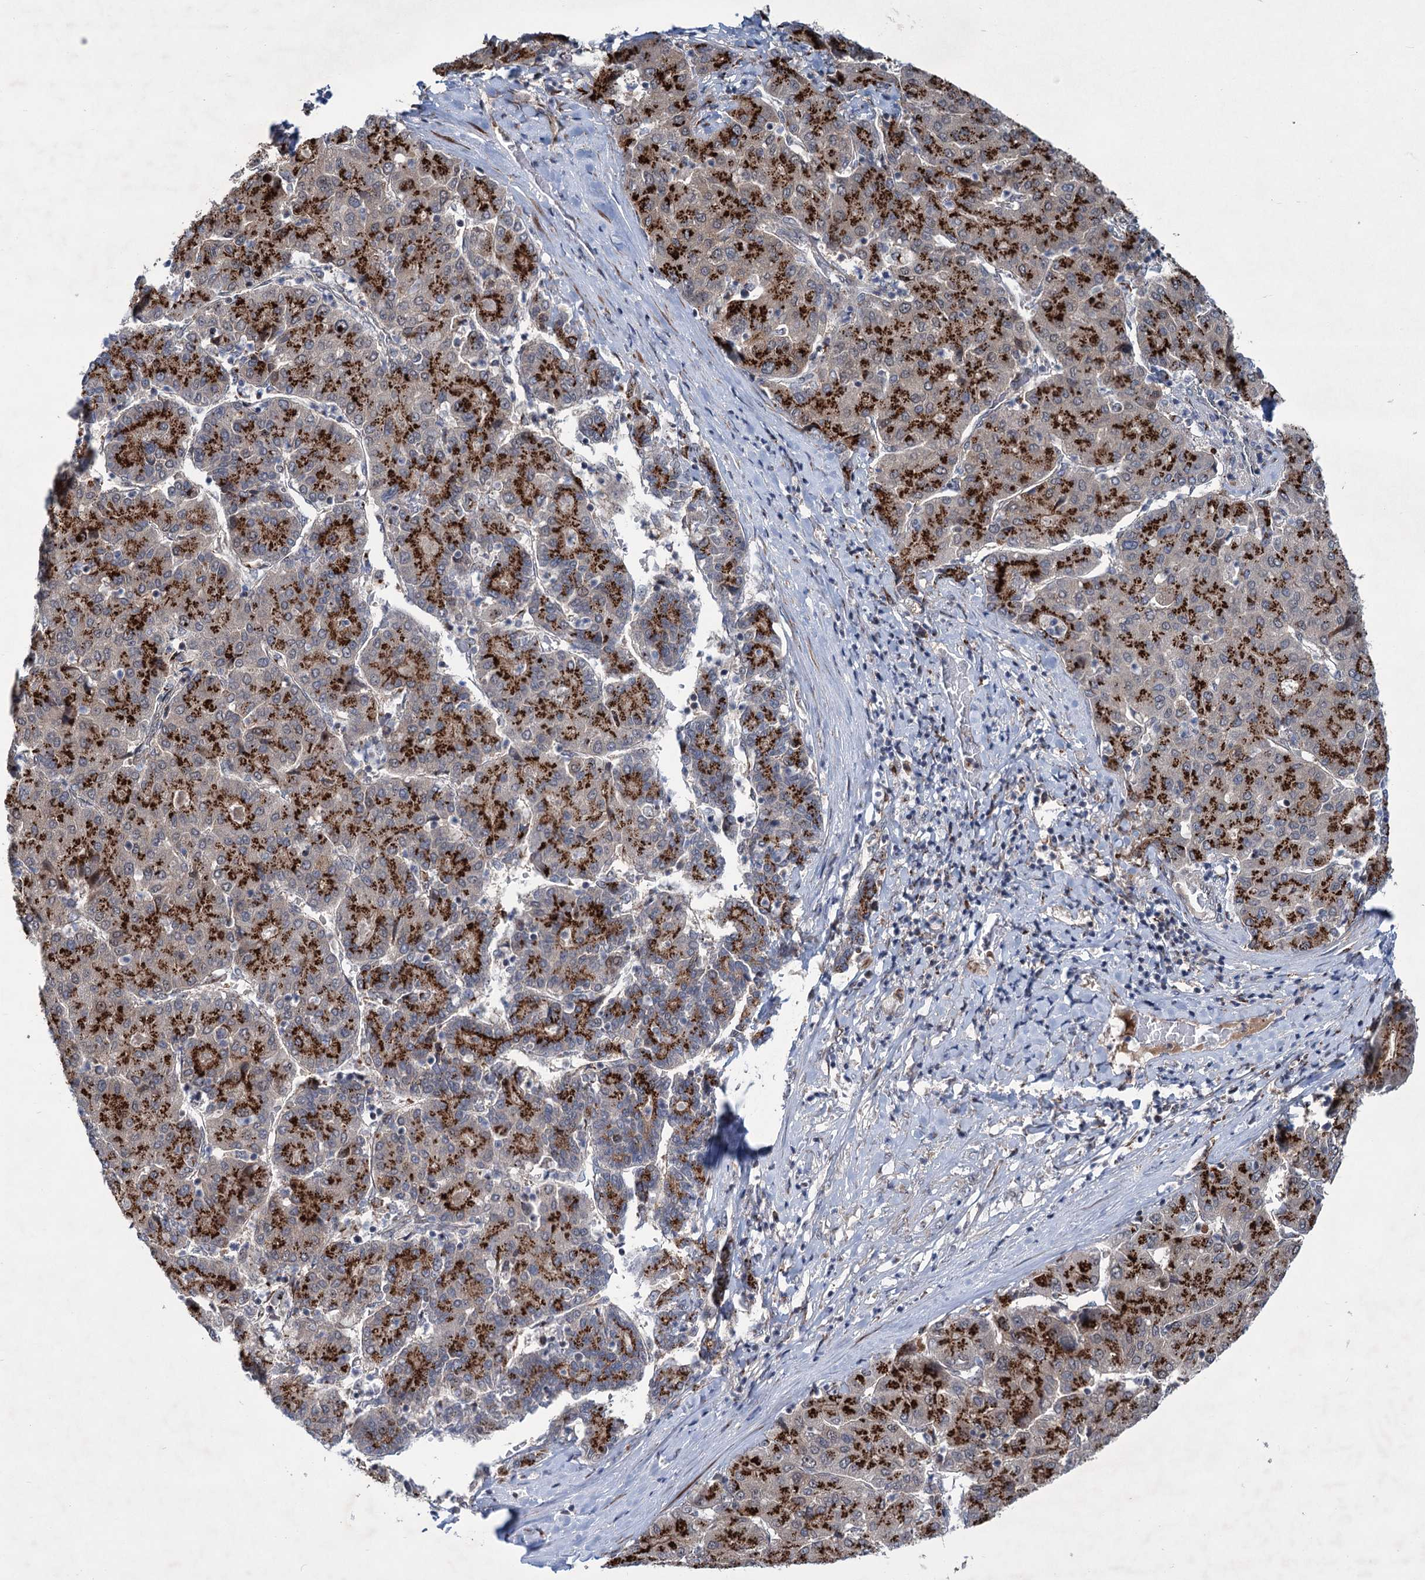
{"staining": {"intensity": "strong", "quantity": ">75%", "location": "cytoplasmic/membranous"}, "tissue": "liver cancer", "cell_type": "Tumor cells", "image_type": "cancer", "snomed": [{"axis": "morphology", "description": "Carcinoma, Hepatocellular, NOS"}, {"axis": "topography", "description": "Liver"}], "caption": "A photomicrograph showing strong cytoplasmic/membranous expression in about >75% of tumor cells in liver hepatocellular carcinoma, as visualized by brown immunohistochemical staining.", "gene": "ELP4", "patient": {"sex": "male", "age": 65}}